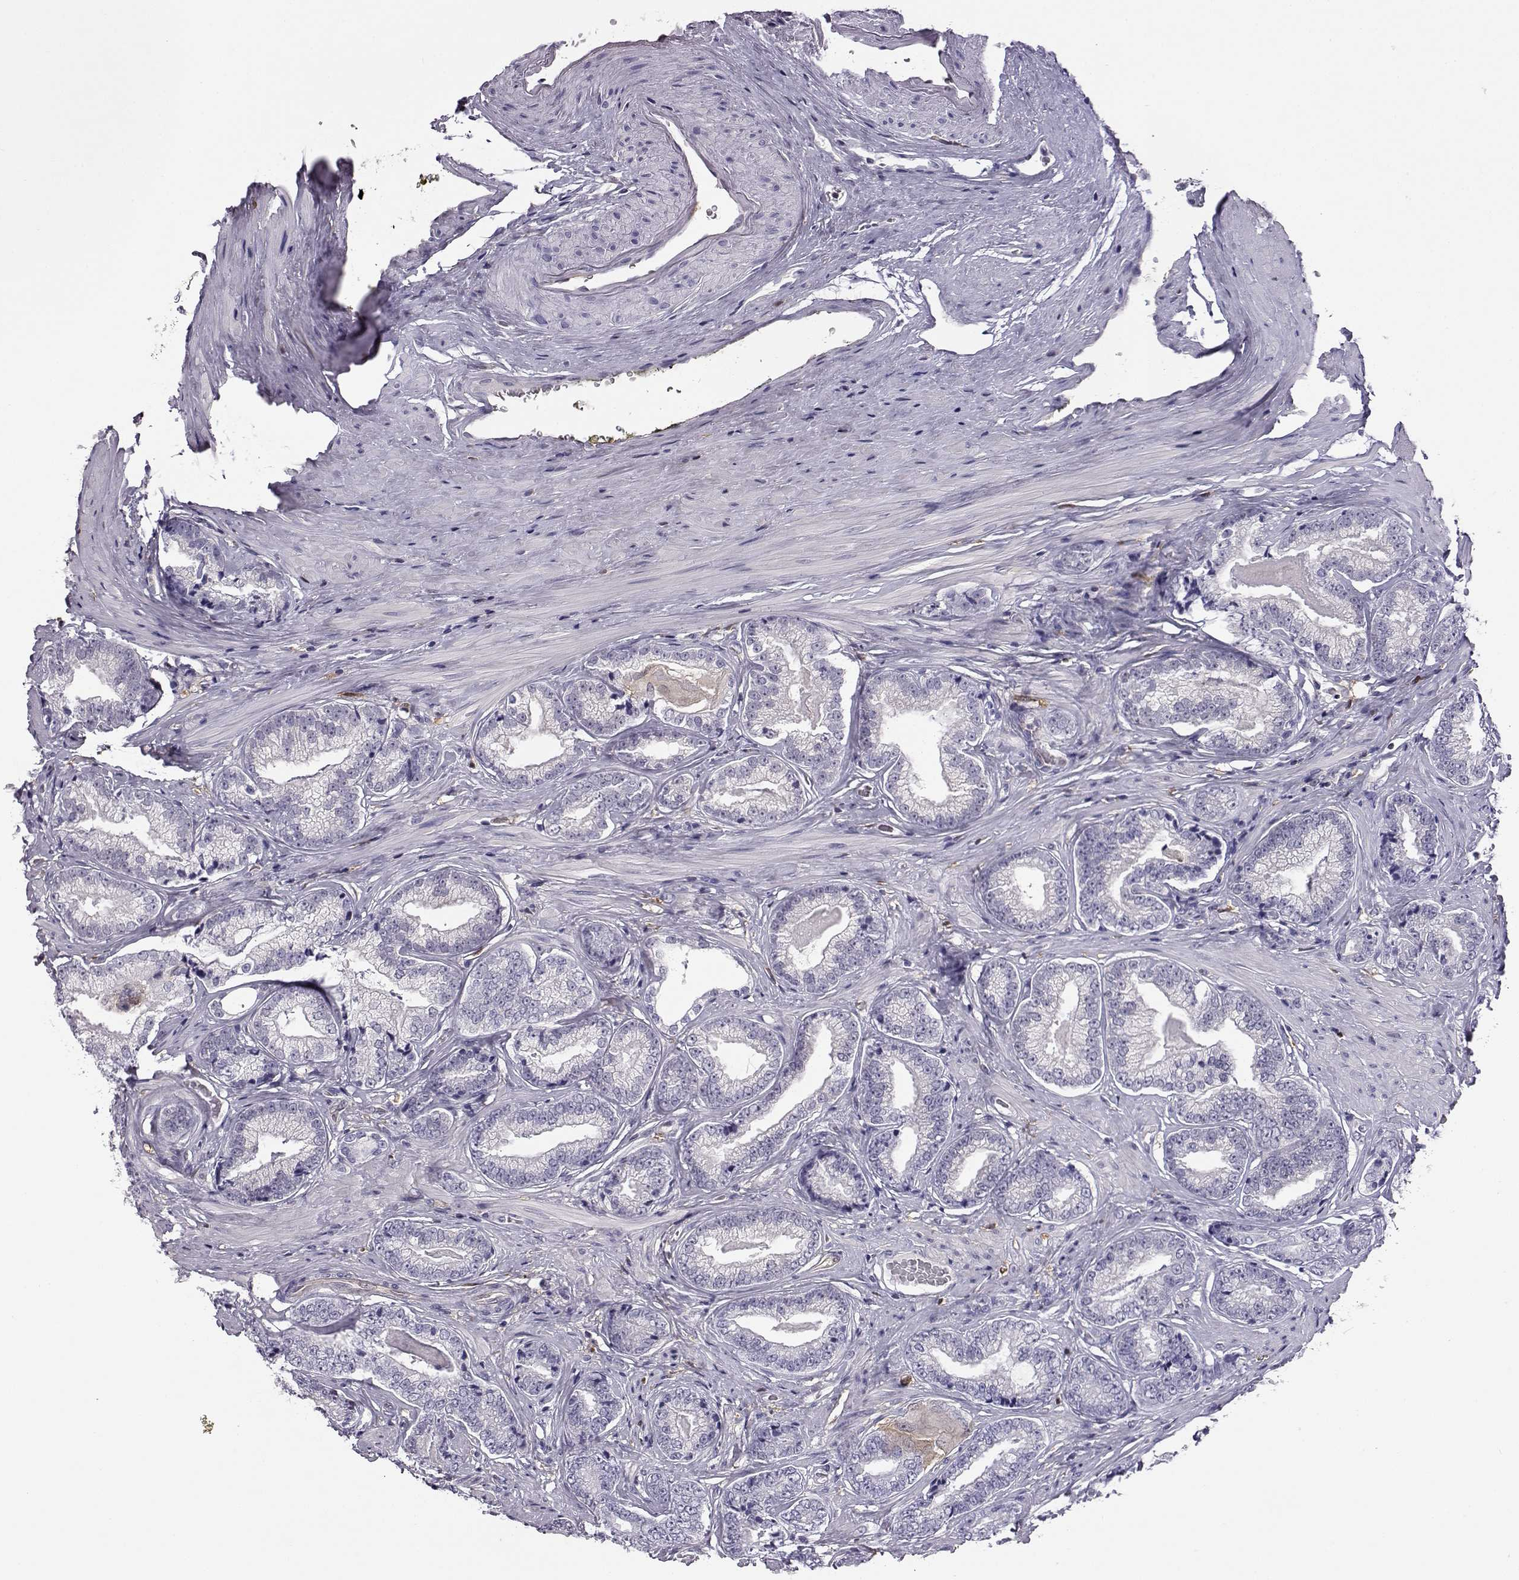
{"staining": {"intensity": "negative", "quantity": "none", "location": "none"}, "tissue": "prostate cancer", "cell_type": "Tumor cells", "image_type": "cancer", "snomed": [{"axis": "morphology", "description": "Adenocarcinoma, Low grade"}, {"axis": "topography", "description": "Prostate"}], "caption": "An IHC histopathology image of prostate cancer is shown. There is no staining in tumor cells of prostate cancer. Nuclei are stained in blue.", "gene": "AKR1B1", "patient": {"sex": "male", "age": 61}}